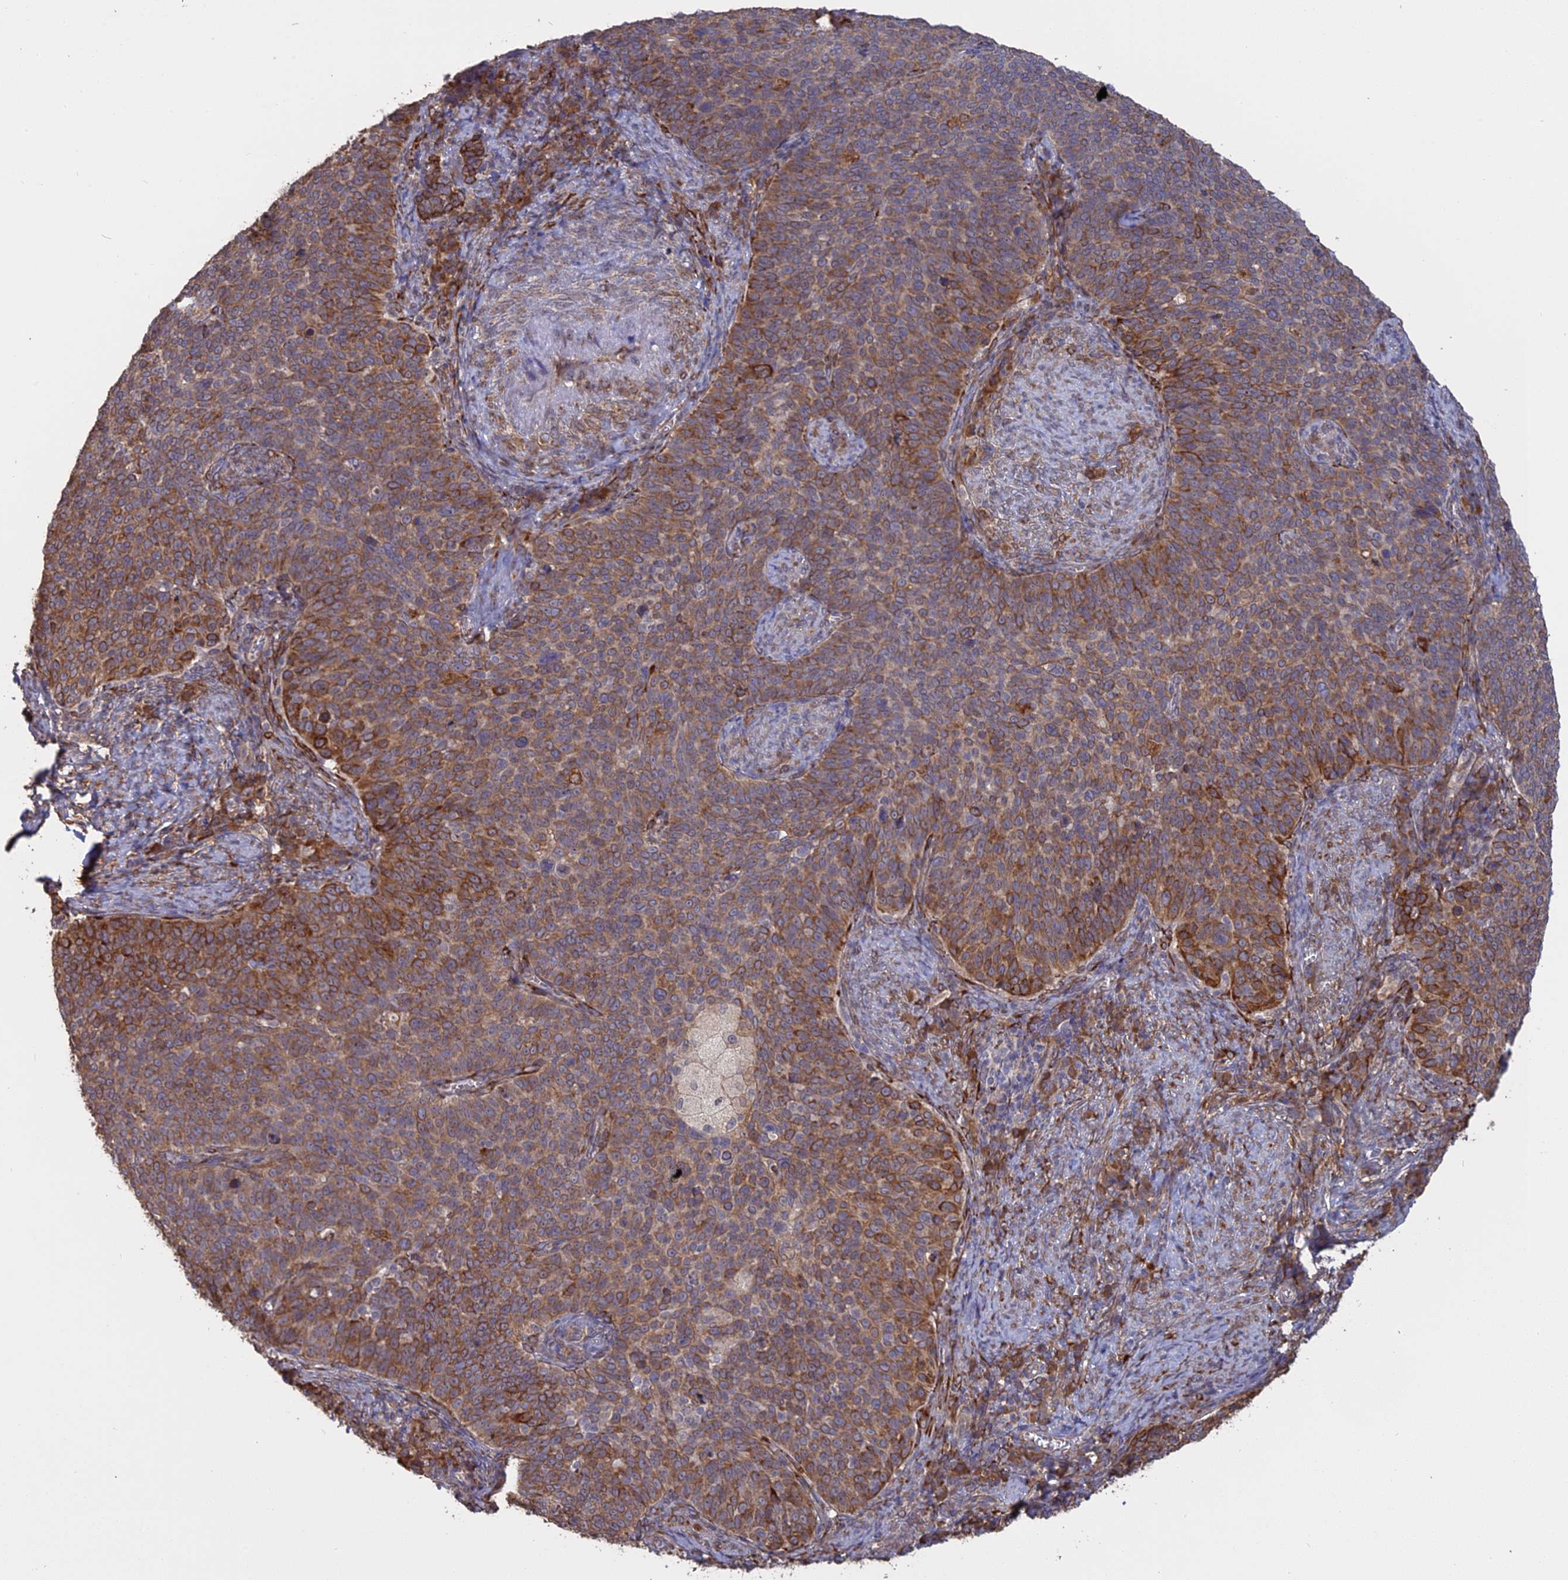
{"staining": {"intensity": "moderate", "quantity": ">75%", "location": "cytoplasmic/membranous"}, "tissue": "cervical cancer", "cell_type": "Tumor cells", "image_type": "cancer", "snomed": [{"axis": "morphology", "description": "Normal tissue, NOS"}, {"axis": "morphology", "description": "Squamous cell carcinoma, NOS"}, {"axis": "topography", "description": "Cervix"}], "caption": "Protein expression analysis of human cervical cancer (squamous cell carcinoma) reveals moderate cytoplasmic/membranous staining in about >75% of tumor cells.", "gene": "PPIC", "patient": {"sex": "female", "age": 39}}